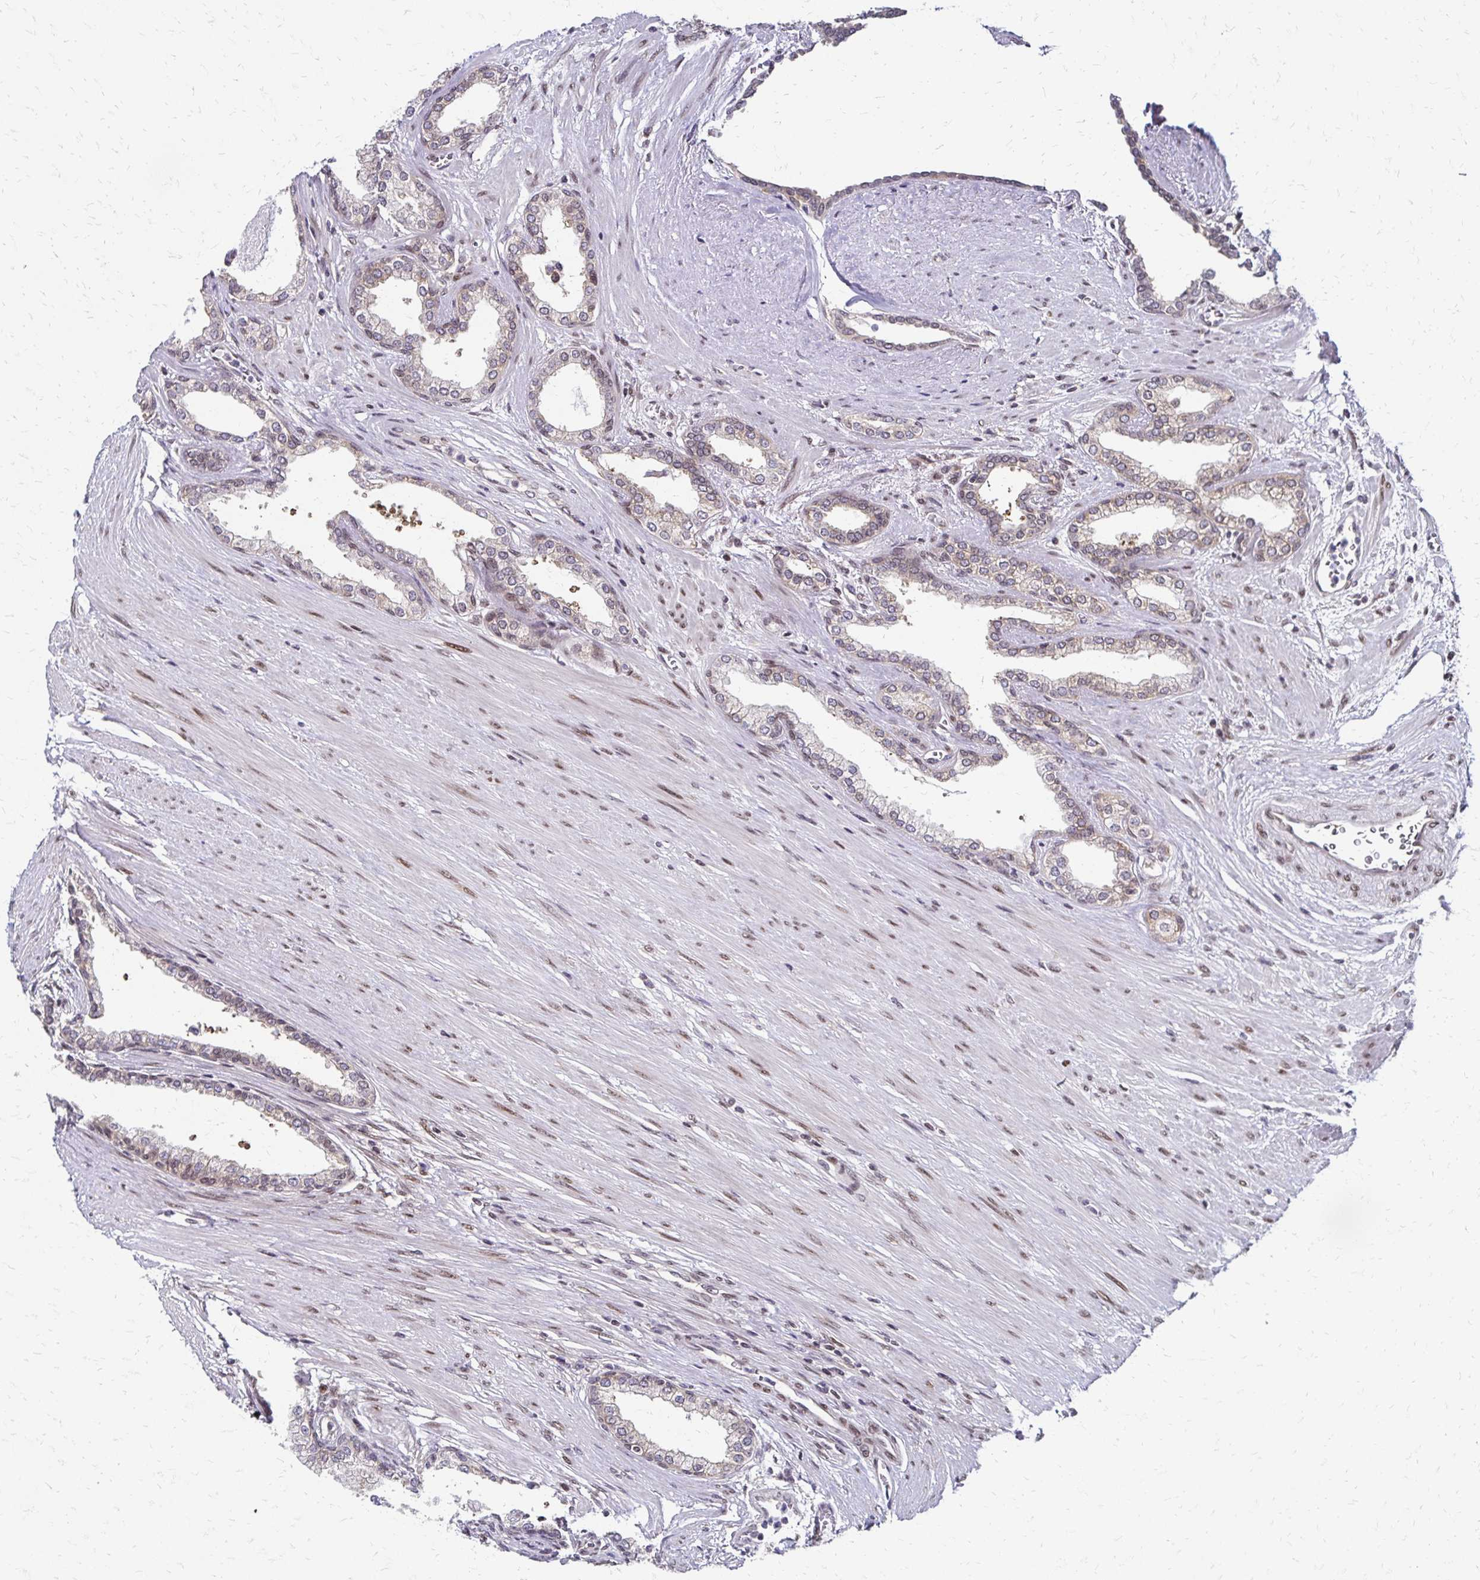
{"staining": {"intensity": "negative", "quantity": "none", "location": "none"}, "tissue": "prostate cancer", "cell_type": "Tumor cells", "image_type": "cancer", "snomed": [{"axis": "morphology", "description": "Adenocarcinoma, High grade"}, {"axis": "topography", "description": "Prostate"}], "caption": "This image is of prostate cancer stained with immunohistochemistry (IHC) to label a protein in brown with the nuclei are counter-stained blue. There is no positivity in tumor cells.", "gene": "CBX7", "patient": {"sex": "male", "age": 60}}